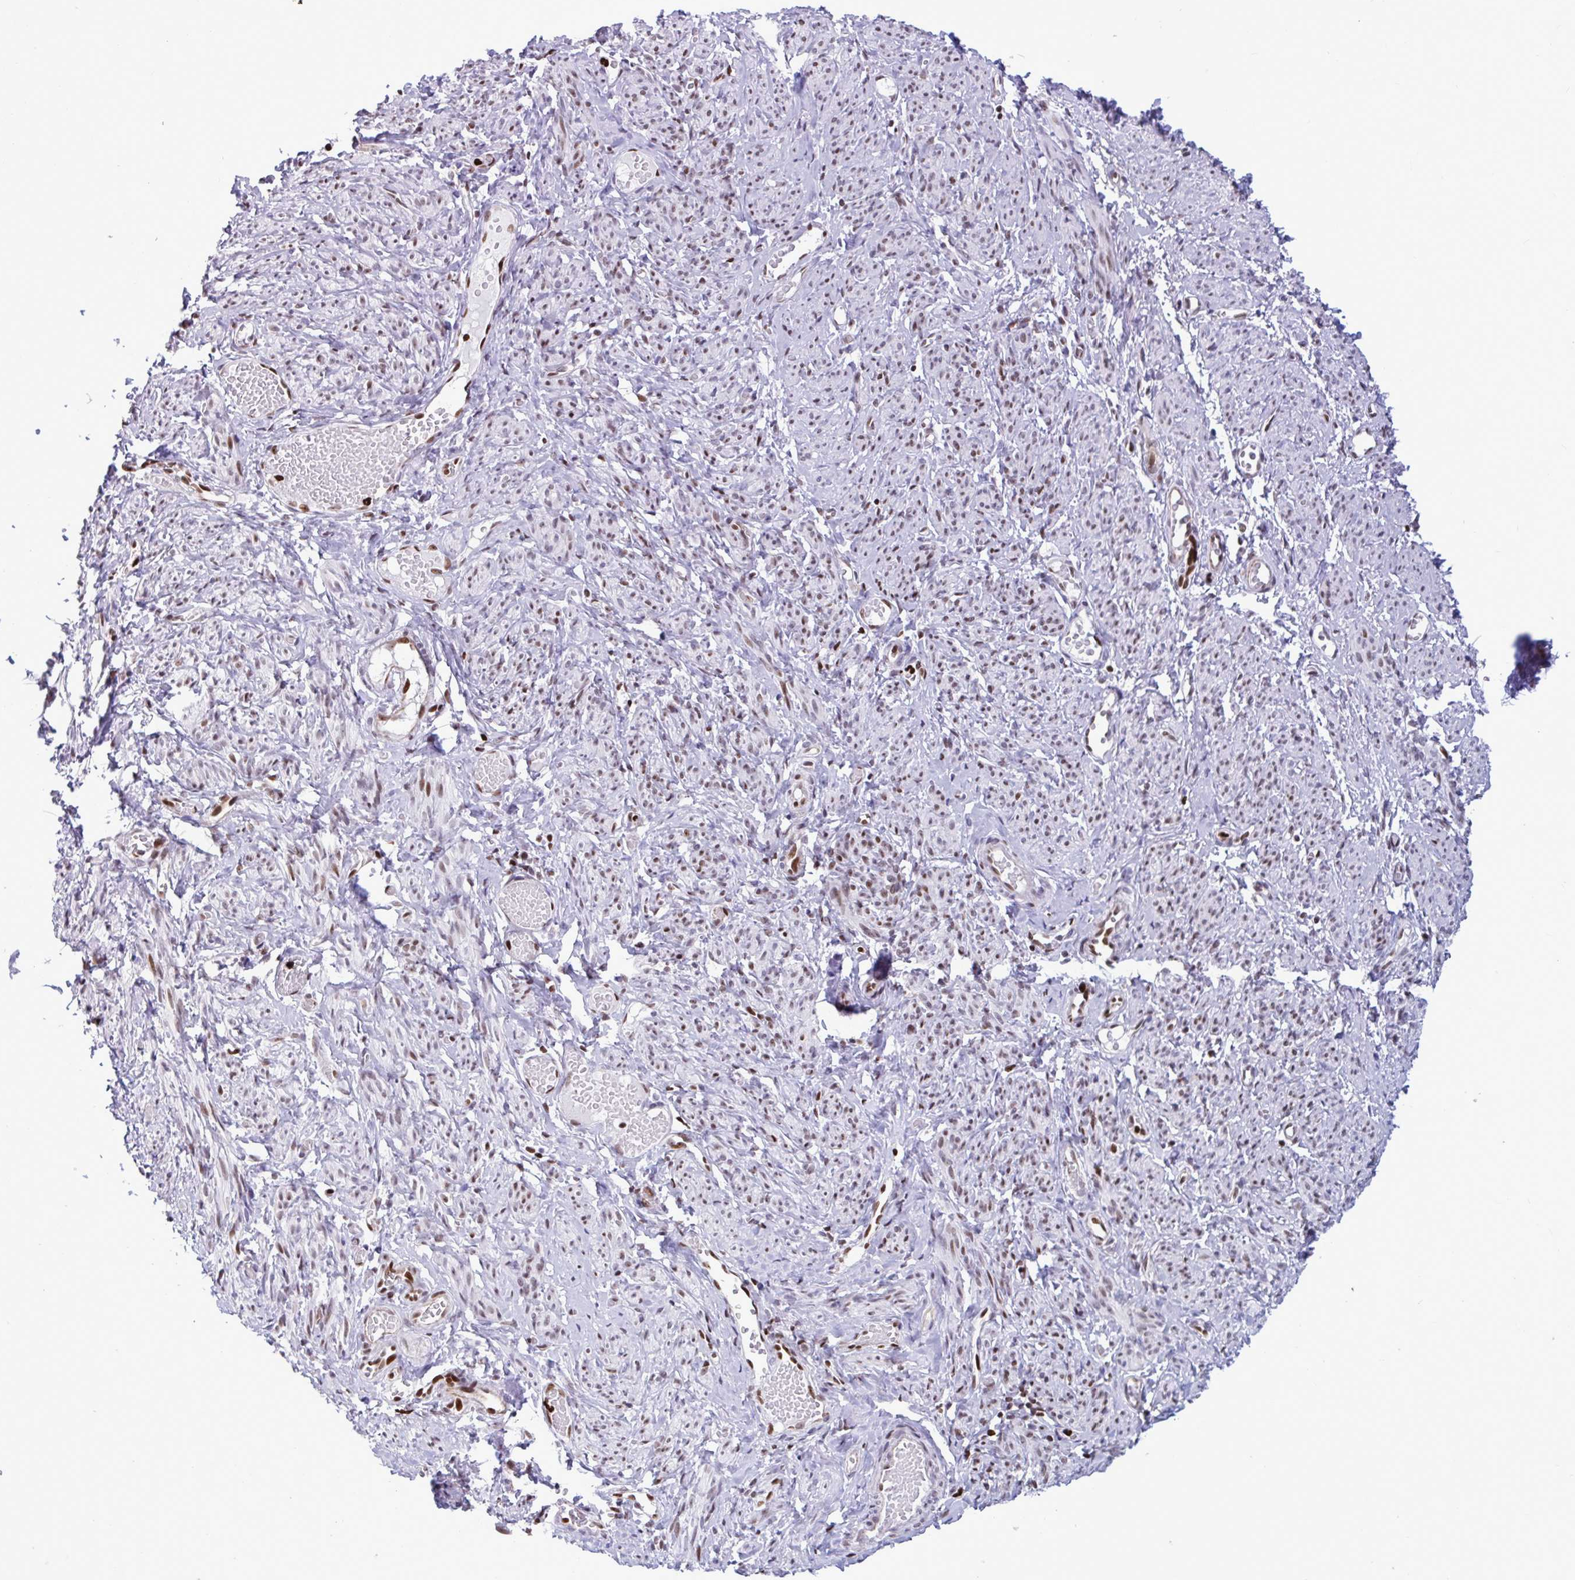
{"staining": {"intensity": "weak", "quantity": "25%-75%", "location": "nuclear"}, "tissue": "smooth muscle", "cell_type": "Smooth muscle cells", "image_type": "normal", "snomed": [{"axis": "morphology", "description": "Normal tissue, NOS"}, {"axis": "topography", "description": "Smooth muscle"}], "caption": "DAB immunohistochemical staining of unremarkable human smooth muscle shows weak nuclear protein positivity in approximately 25%-75% of smooth muscle cells. (brown staining indicates protein expression, while blue staining denotes nuclei).", "gene": "HMGB2", "patient": {"sex": "female", "age": 65}}